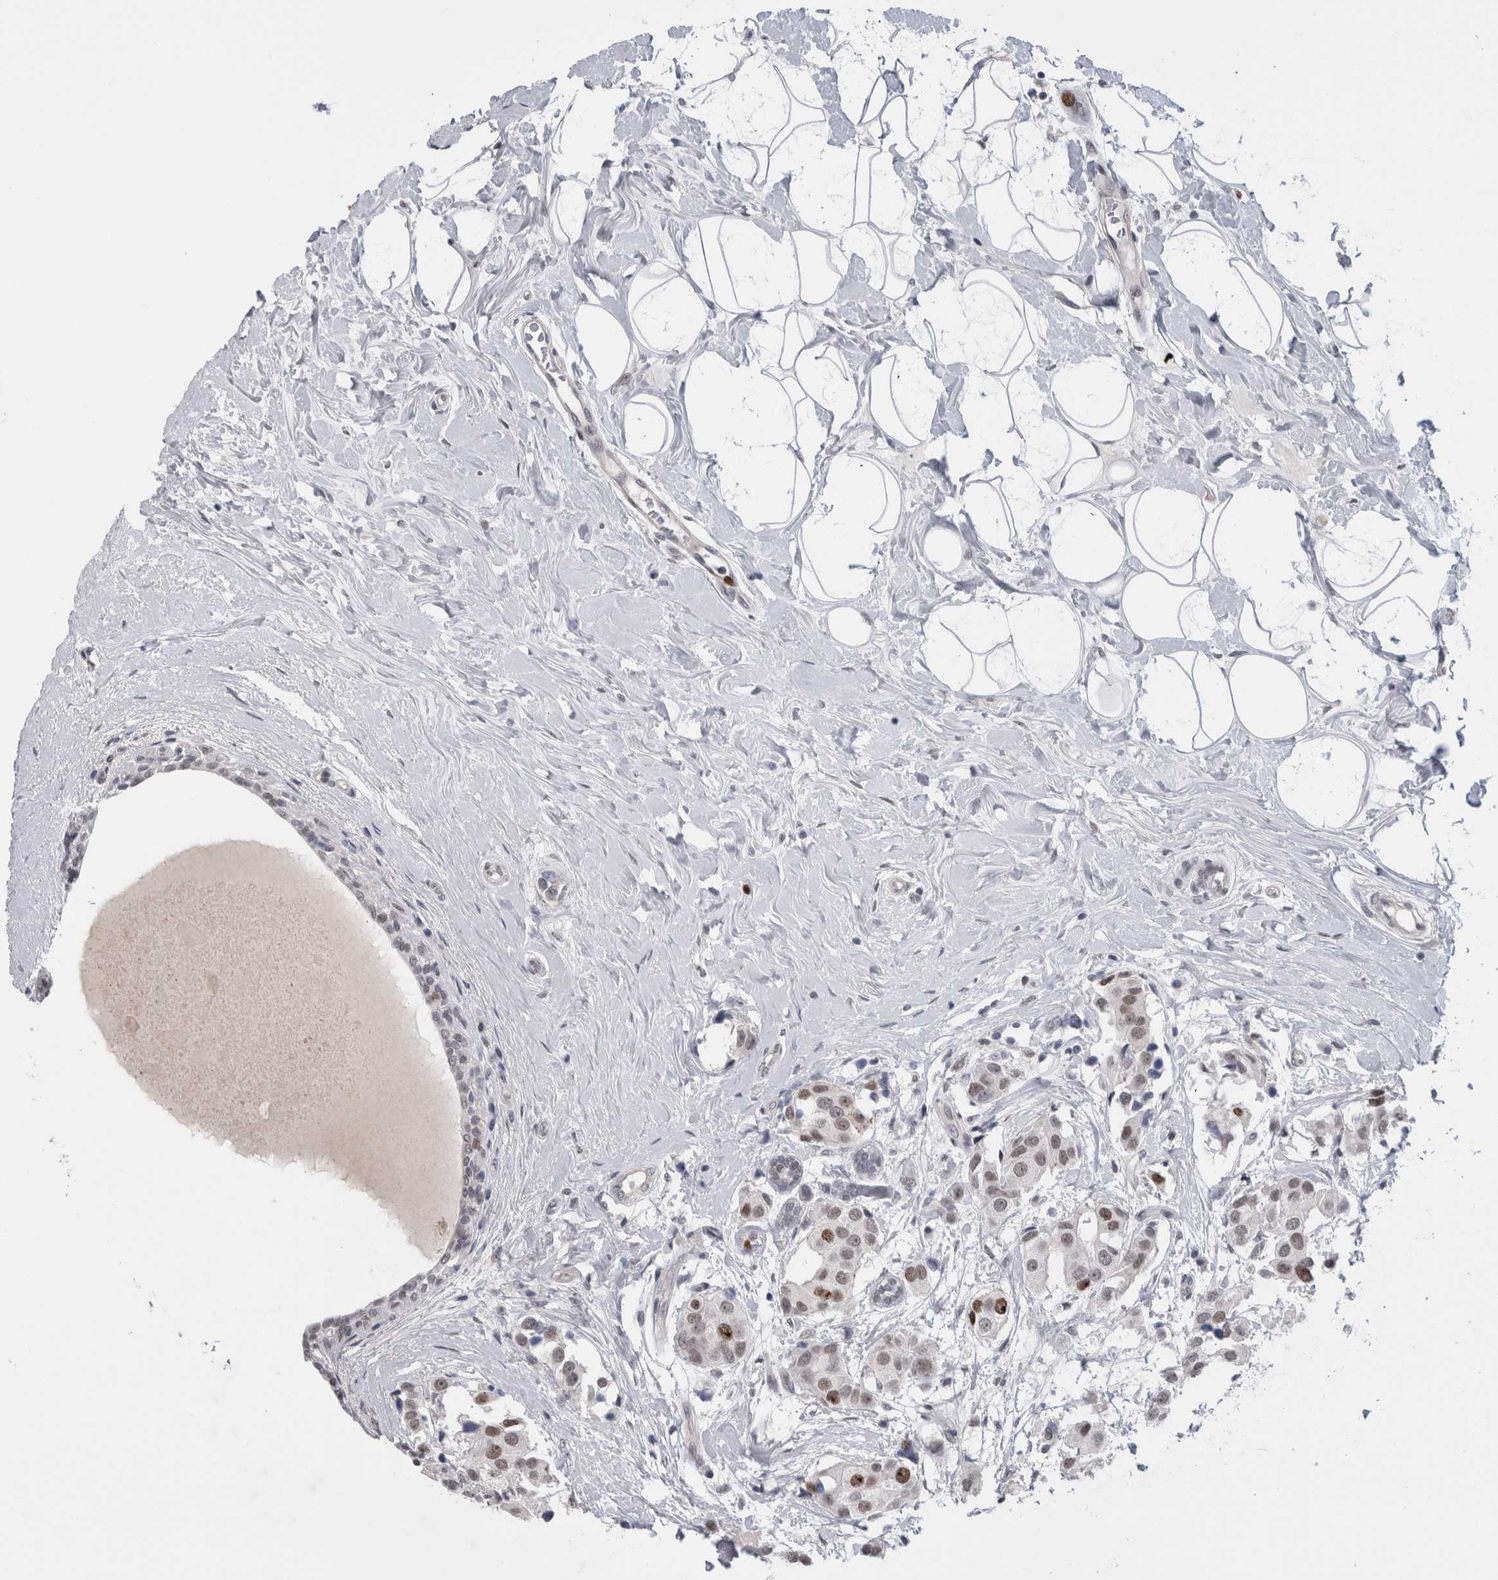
{"staining": {"intensity": "moderate", "quantity": "<25%", "location": "nuclear"}, "tissue": "breast cancer", "cell_type": "Tumor cells", "image_type": "cancer", "snomed": [{"axis": "morphology", "description": "Normal tissue, NOS"}, {"axis": "morphology", "description": "Duct carcinoma"}, {"axis": "topography", "description": "Breast"}], "caption": "Immunohistochemical staining of invasive ductal carcinoma (breast) demonstrates low levels of moderate nuclear expression in about <25% of tumor cells.", "gene": "KIF18B", "patient": {"sex": "female", "age": 39}}